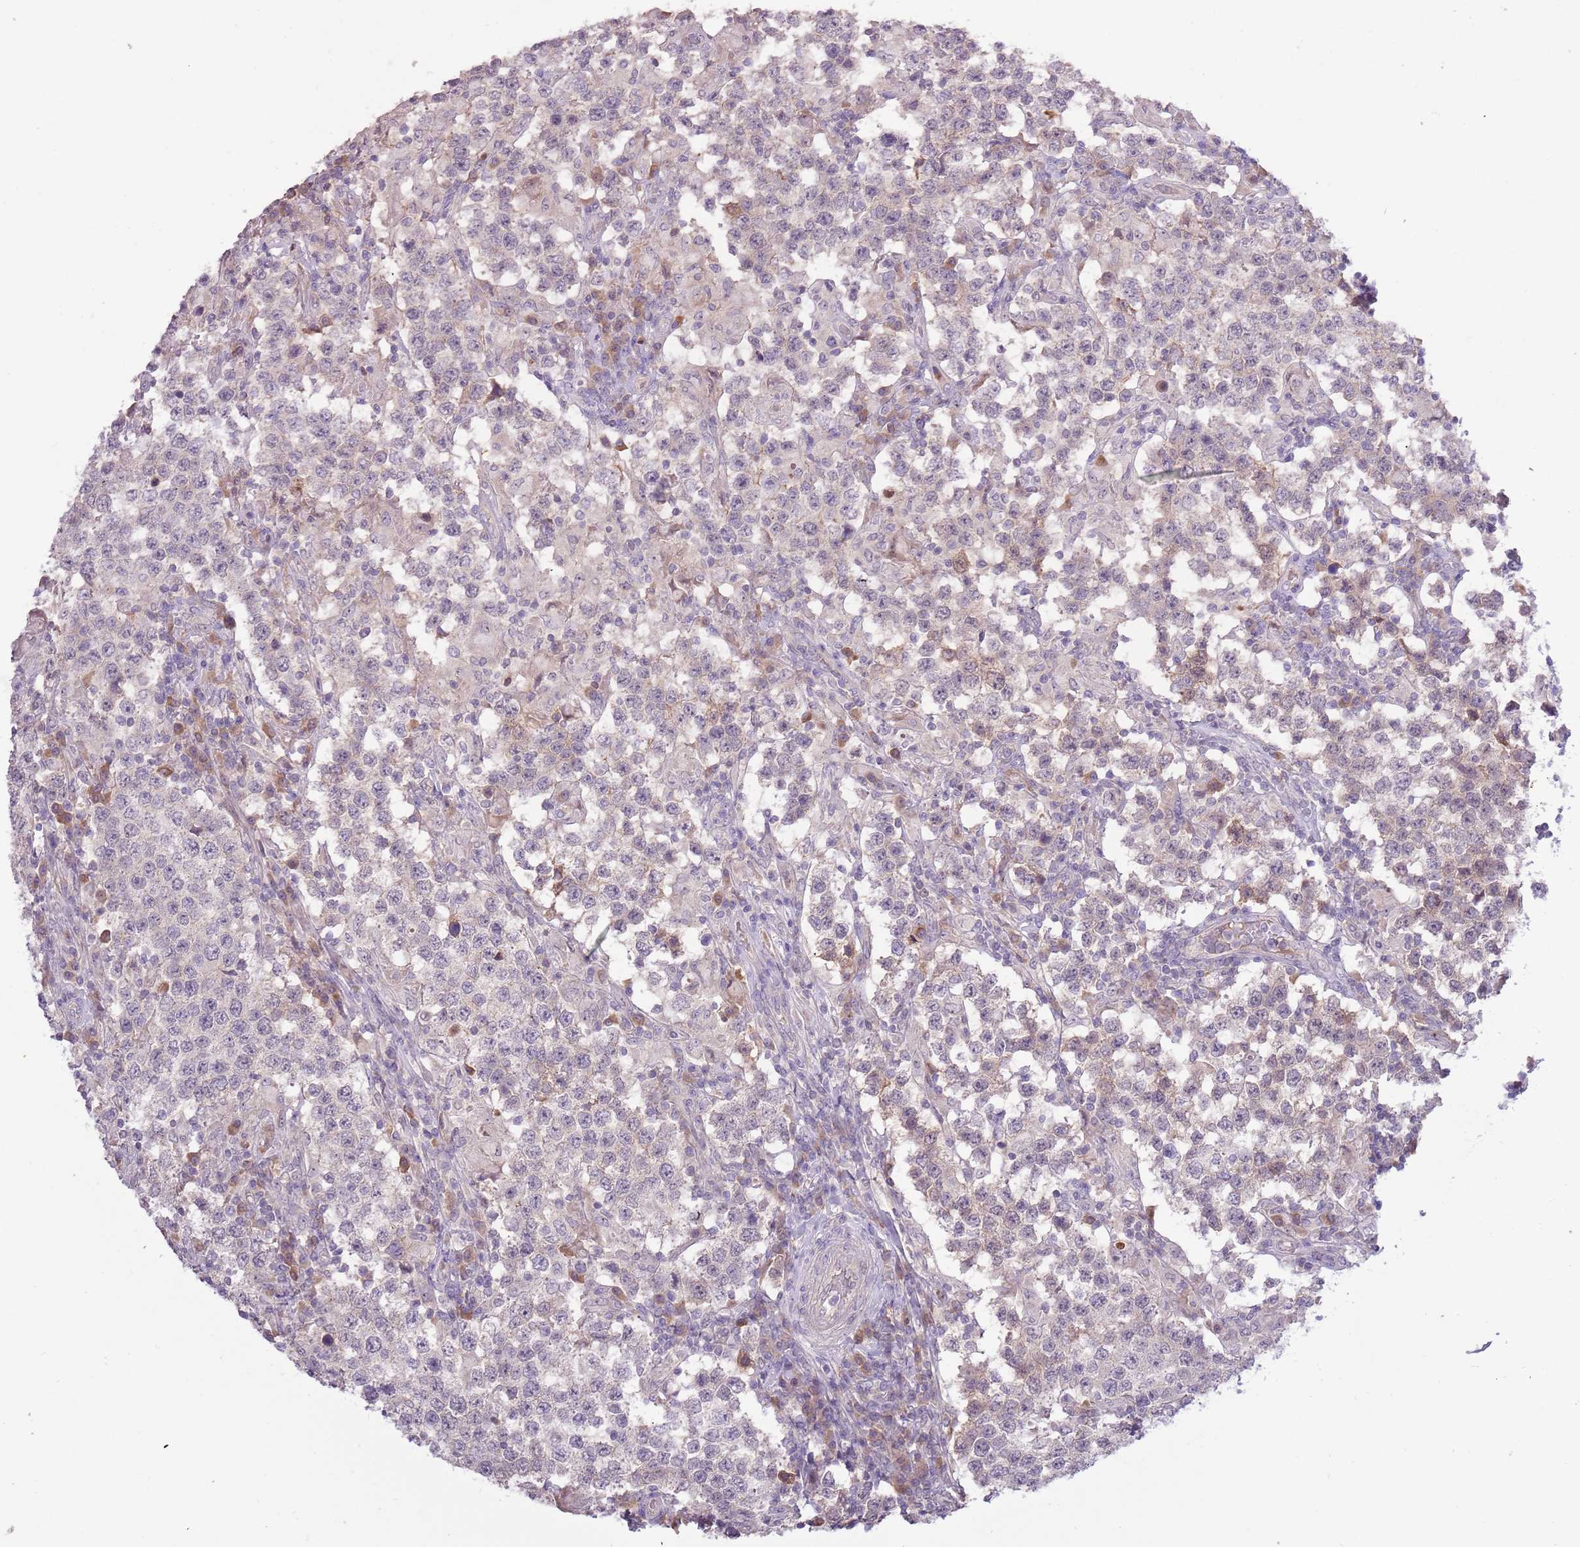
{"staining": {"intensity": "negative", "quantity": "none", "location": "none"}, "tissue": "testis cancer", "cell_type": "Tumor cells", "image_type": "cancer", "snomed": [{"axis": "morphology", "description": "Seminoma, NOS"}, {"axis": "morphology", "description": "Carcinoma, Embryonal, NOS"}, {"axis": "topography", "description": "Testis"}], "caption": "An IHC photomicrograph of embryonal carcinoma (testis) is shown. There is no staining in tumor cells of embryonal carcinoma (testis).", "gene": "SHROOM3", "patient": {"sex": "male", "age": 41}}